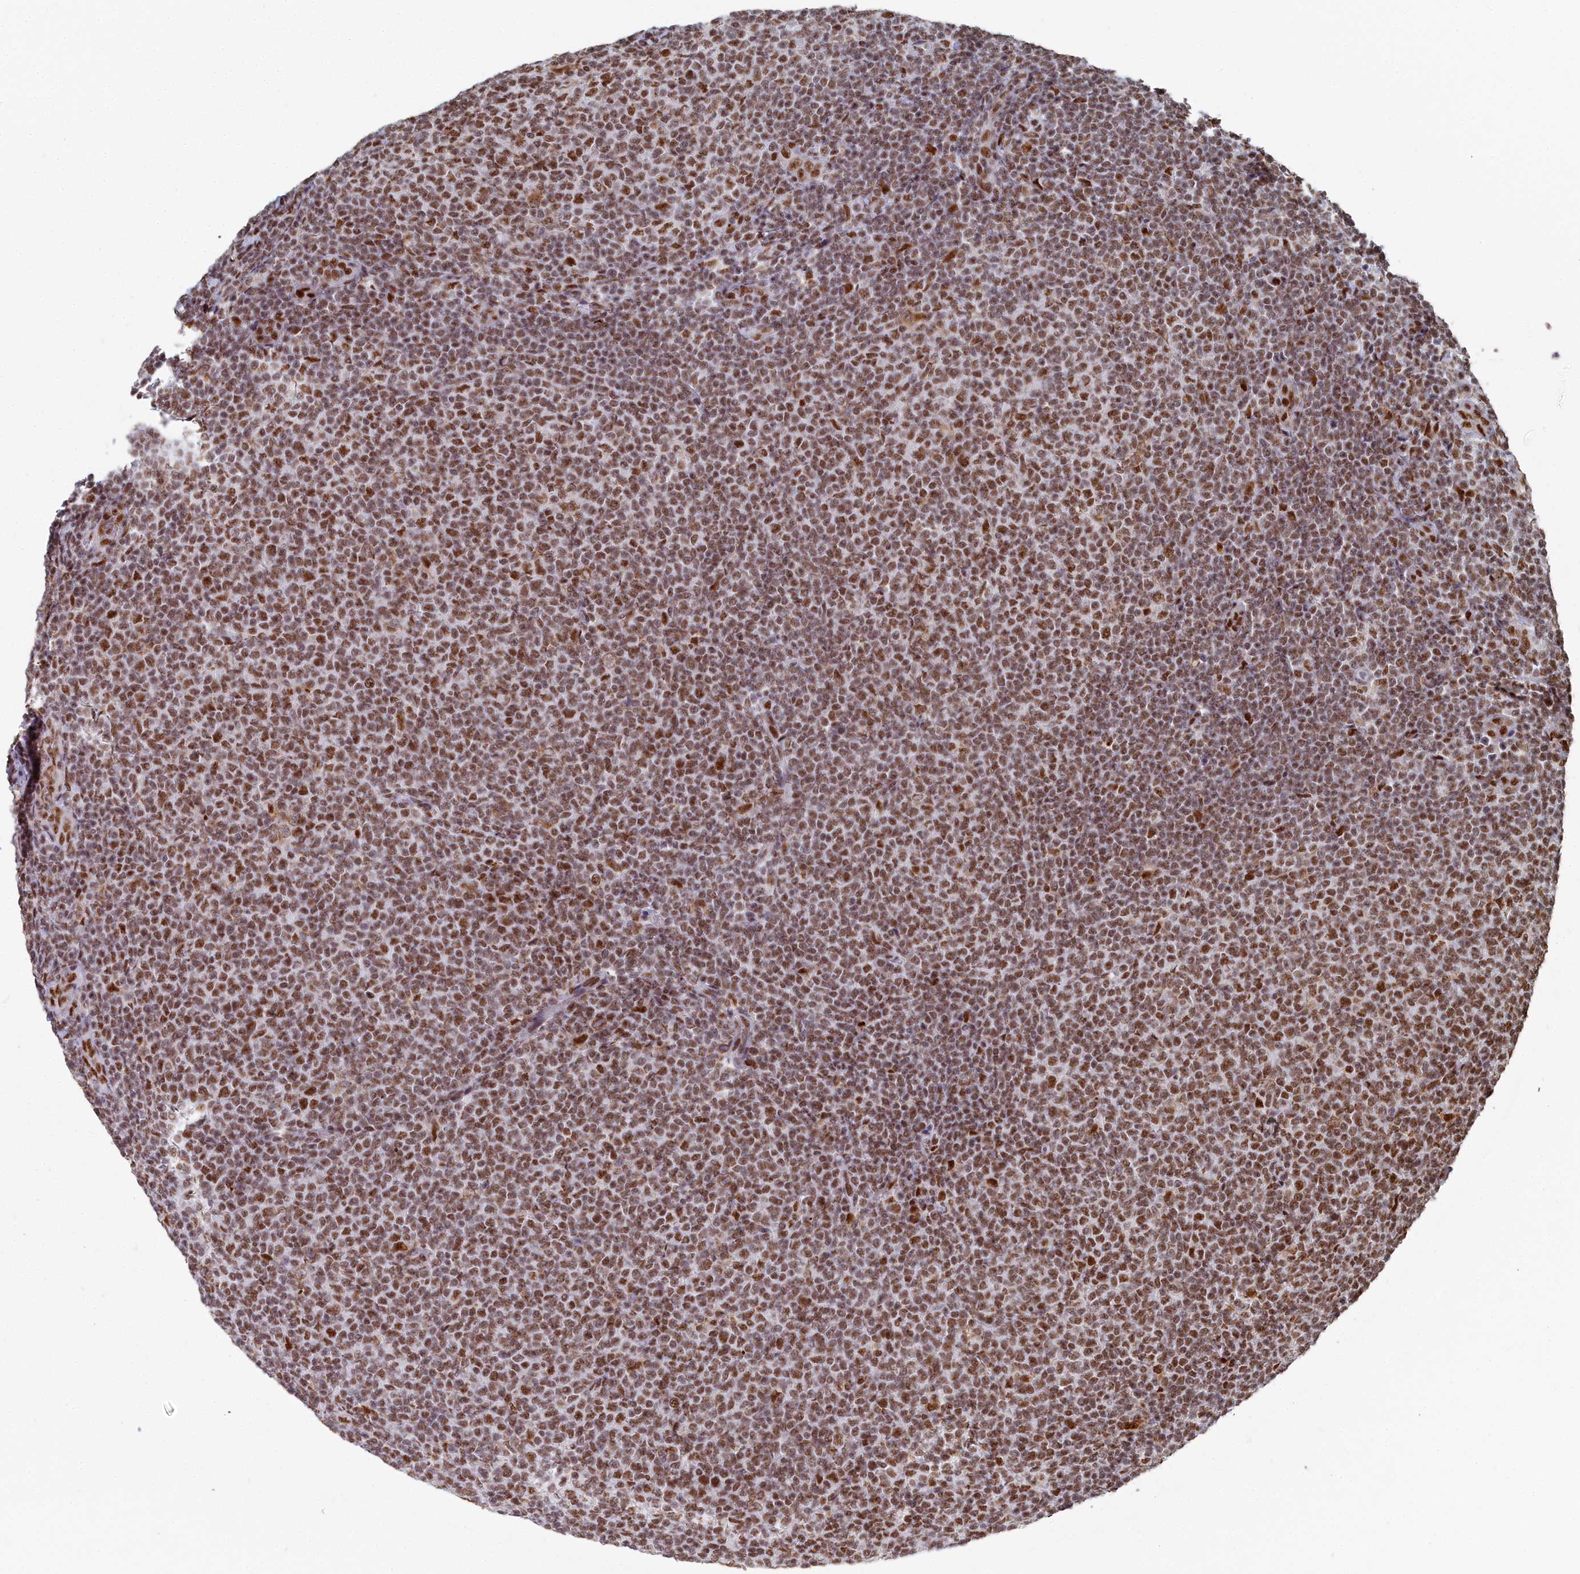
{"staining": {"intensity": "moderate", "quantity": ">75%", "location": "nuclear"}, "tissue": "lymphoma", "cell_type": "Tumor cells", "image_type": "cancer", "snomed": [{"axis": "morphology", "description": "Malignant lymphoma, non-Hodgkin's type, Low grade"}, {"axis": "topography", "description": "Lymph node"}], "caption": "Immunohistochemical staining of human malignant lymphoma, non-Hodgkin's type (low-grade) demonstrates medium levels of moderate nuclear expression in about >75% of tumor cells.", "gene": "SF3B3", "patient": {"sex": "male", "age": 66}}